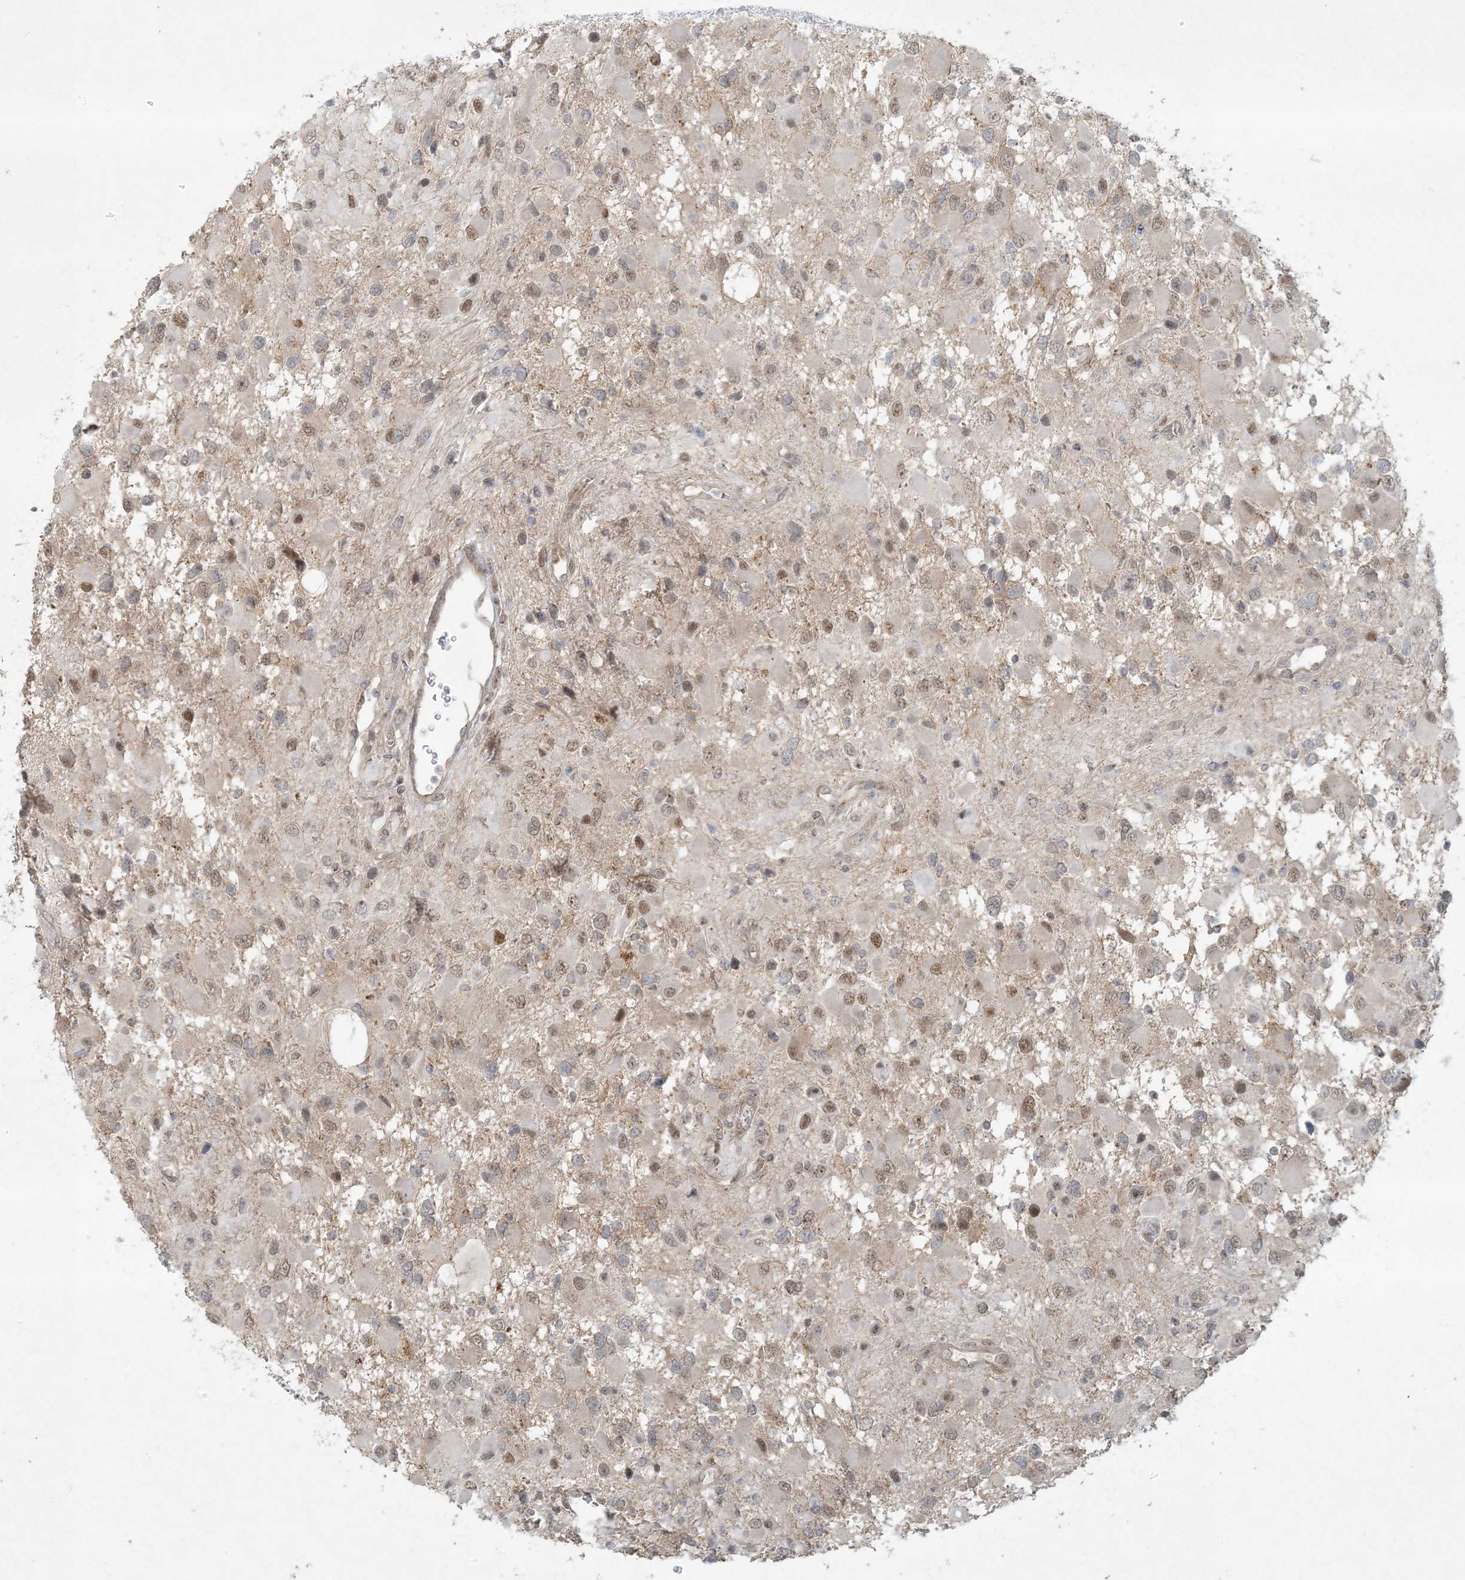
{"staining": {"intensity": "moderate", "quantity": "25%-75%", "location": "nuclear"}, "tissue": "glioma", "cell_type": "Tumor cells", "image_type": "cancer", "snomed": [{"axis": "morphology", "description": "Glioma, malignant, High grade"}, {"axis": "topography", "description": "Brain"}], "caption": "IHC staining of glioma, which displays medium levels of moderate nuclear positivity in approximately 25%-75% of tumor cells indicating moderate nuclear protein positivity. The staining was performed using DAB (3,3'-diaminobenzidine) (brown) for protein detection and nuclei were counterstained in hematoxylin (blue).", "gene": "BCORL1", "patient": {"sex": "male", "age": 53}}